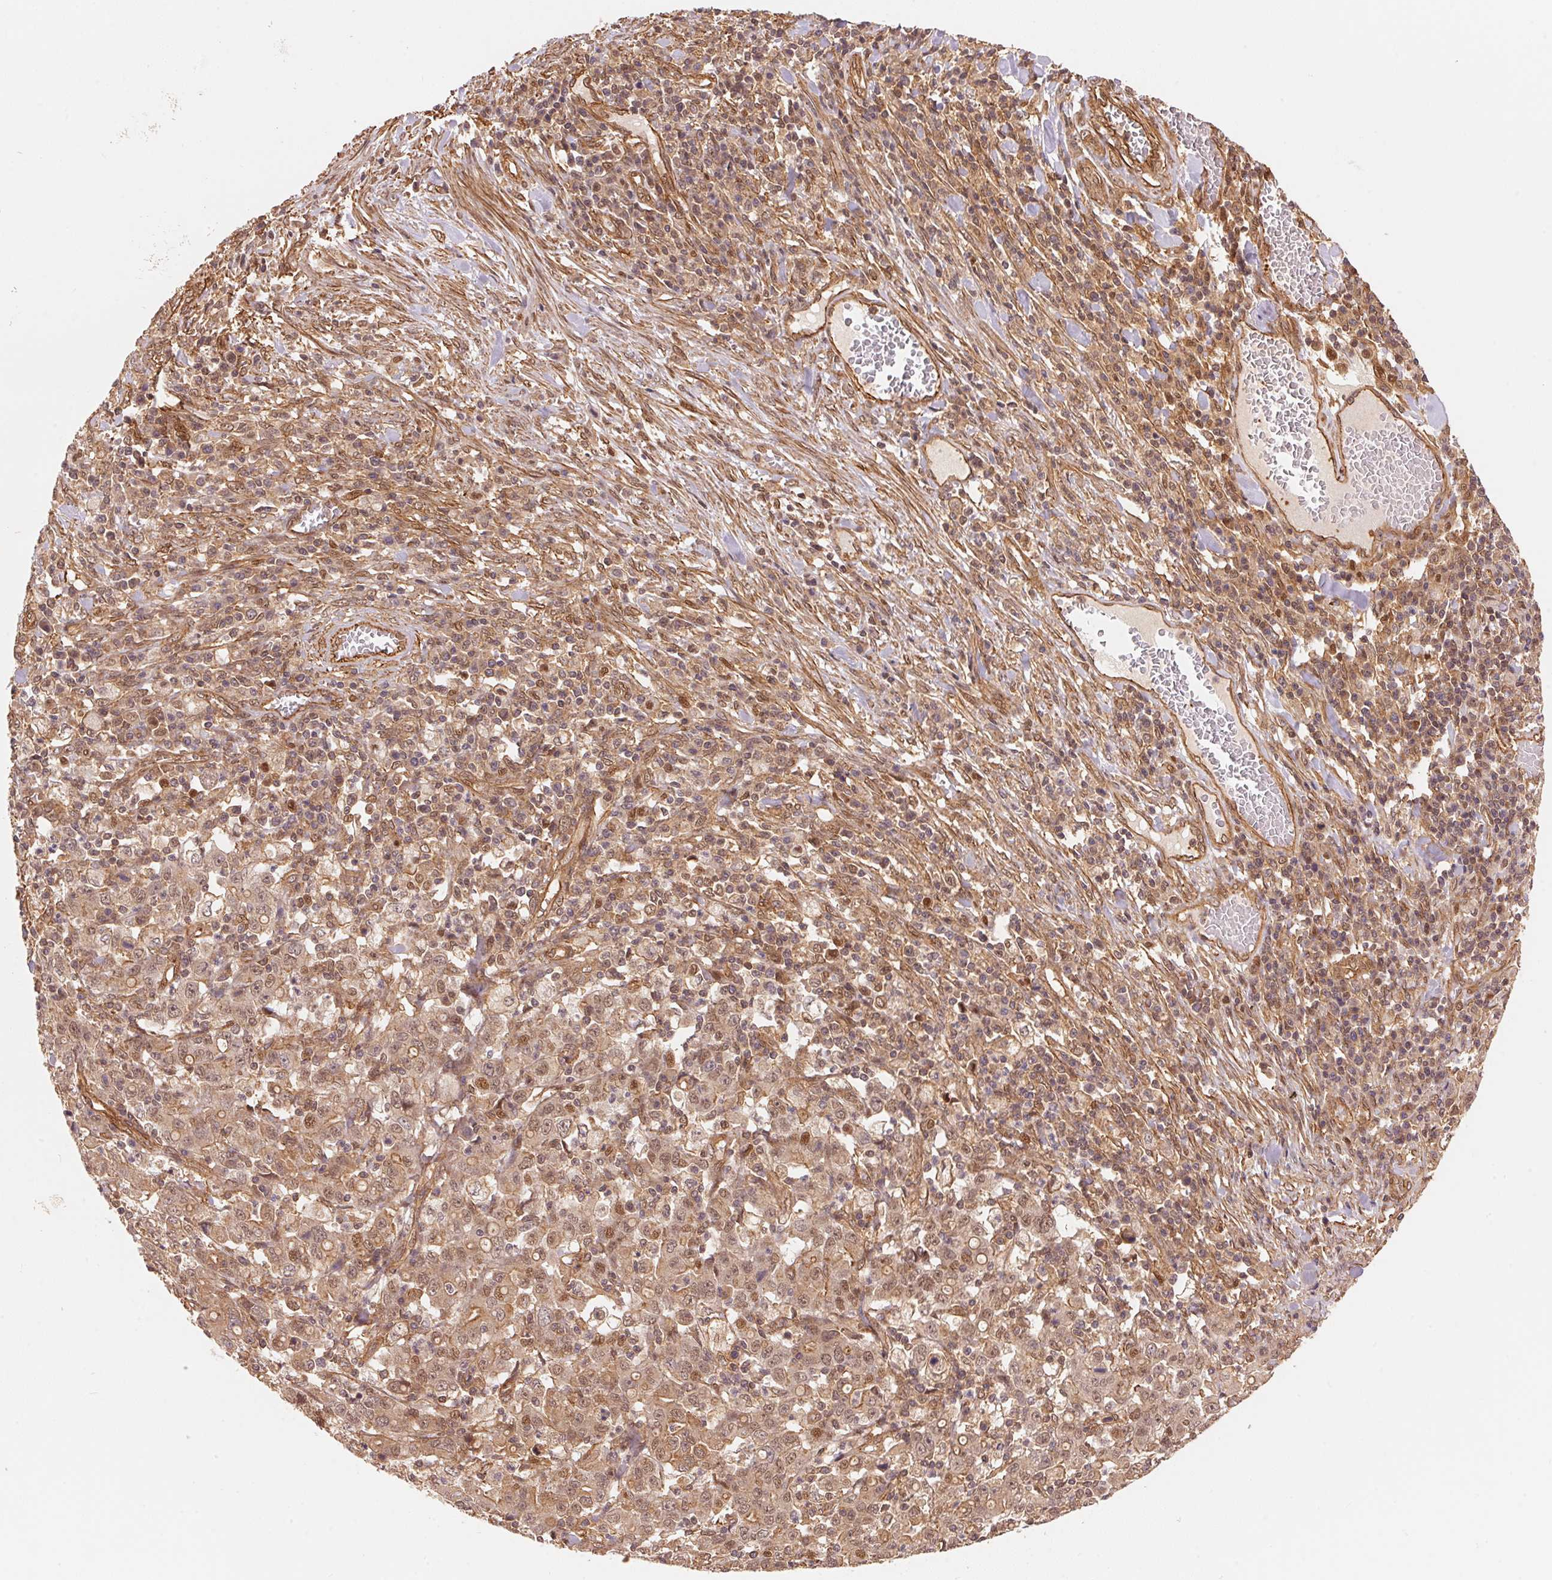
{"staining": {"intensity": "moderate", "quantity": "25%-75%", "location": "nuclear"}, "tissue": "stomach cancer", "cell_type": "Tumor cells", "image_type": "cancer", "snomed": [{"axis": "morphology", "description": "Adenocarcinoma, NOS"}, {"axis": "topography", "description": "Stomach, upper"}], "caption": "Immunohistochemical staining of stomach adenocarcinoma reveals medium levels of moderate nuclear protein expression in about 25%-75% of tumor cells. (IHC, brightfield microscopy, high magnification).", "gene": "TNIP2", "patient": {"sex": "male", "age": 69}}